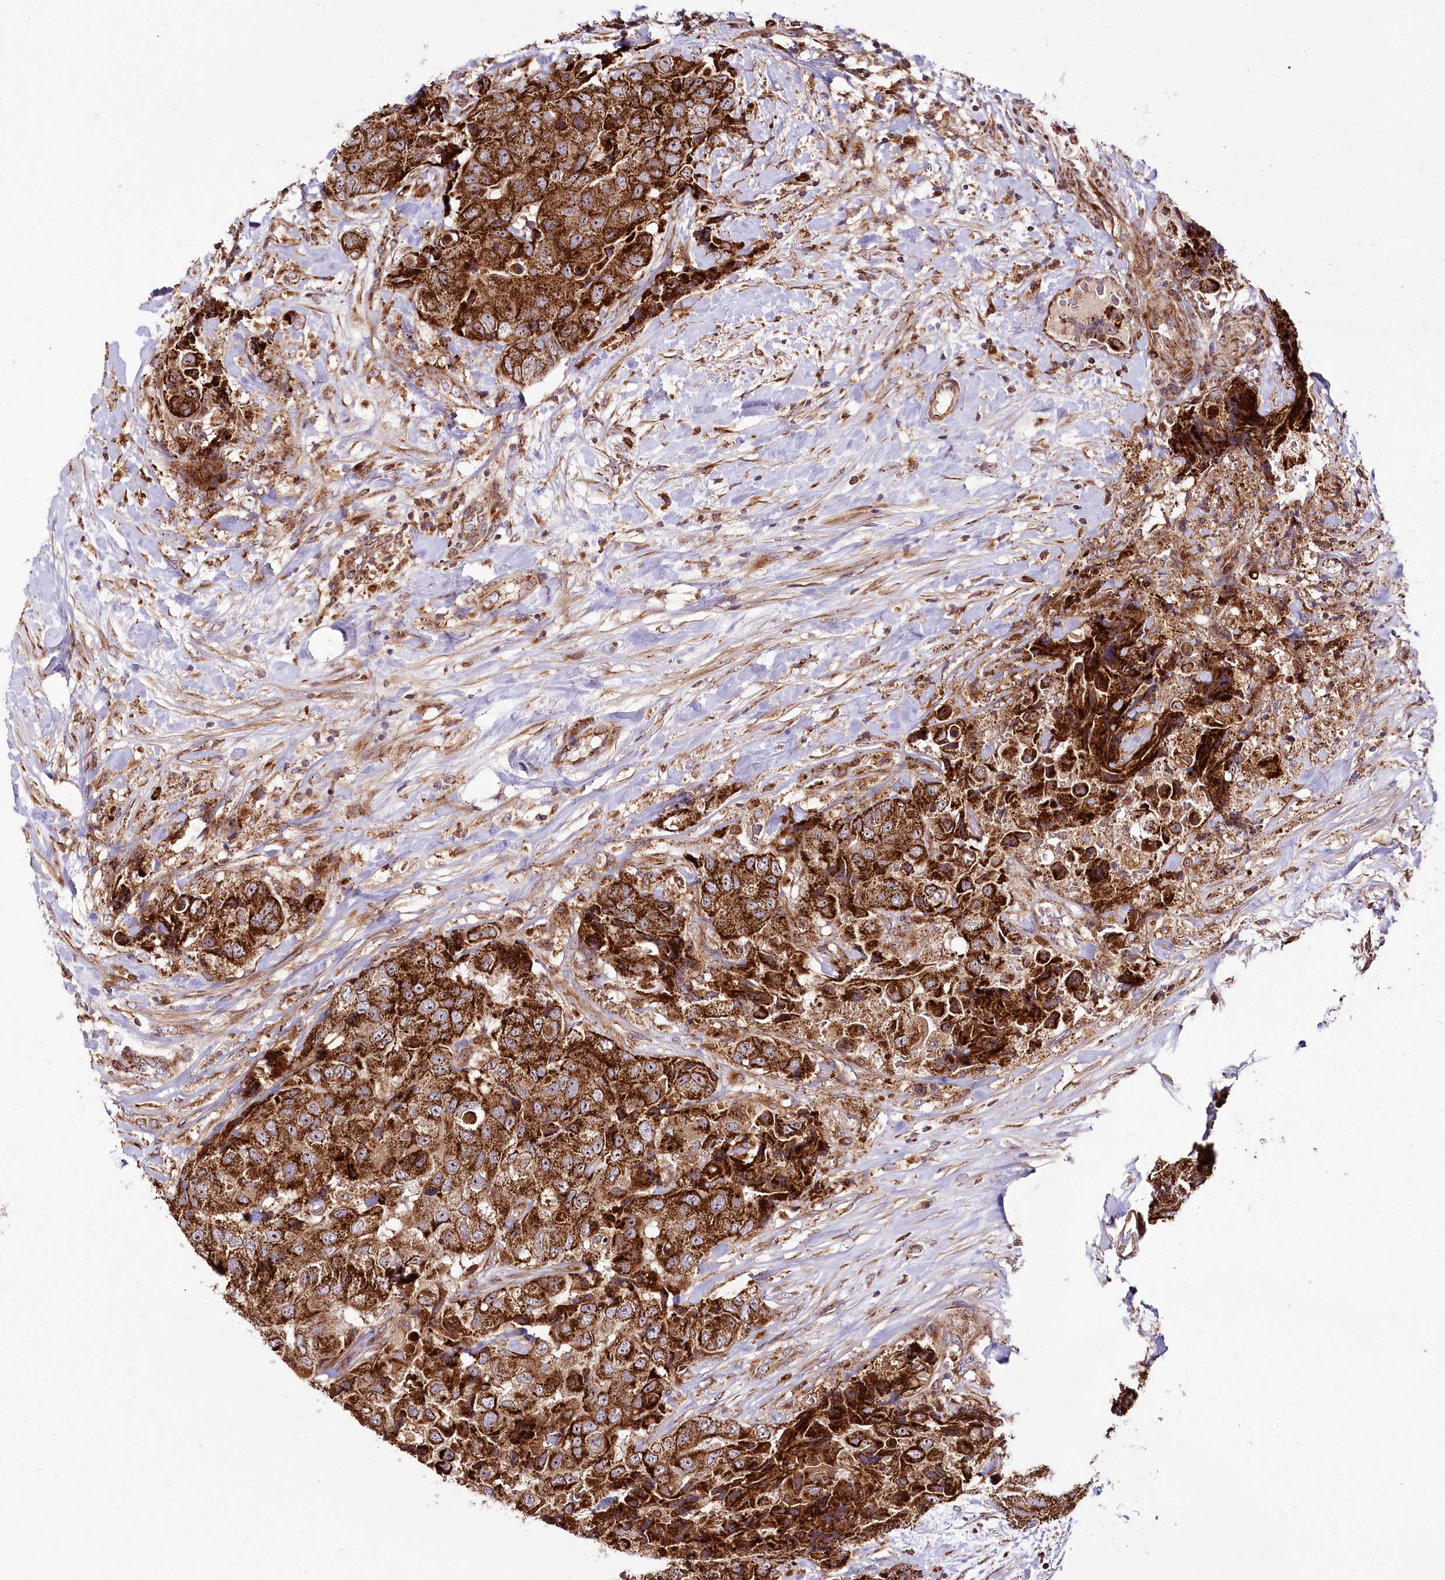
{"staining": {"intensity": "strong", "quantity": ">75%", "location": "cytoplasmic/membranous,nuclear"}, "tissue": "breast cancer", "cell_type": "Tumor cells", "image_type": "cancer", "snomed": [{"axis": "morphology", "description": "Duct carcinoma"}, {"axis": "topography", "description": "Breast"}], "caption": "Breast invasive ductal carcinoma stained with DAB IHC displays high levels of strong cytoplasmic/membranous and nuclear positivity in about >75% of tumor cells.", "gene": "RAB7A", "patient": {"sex": "female", "age": 62}}